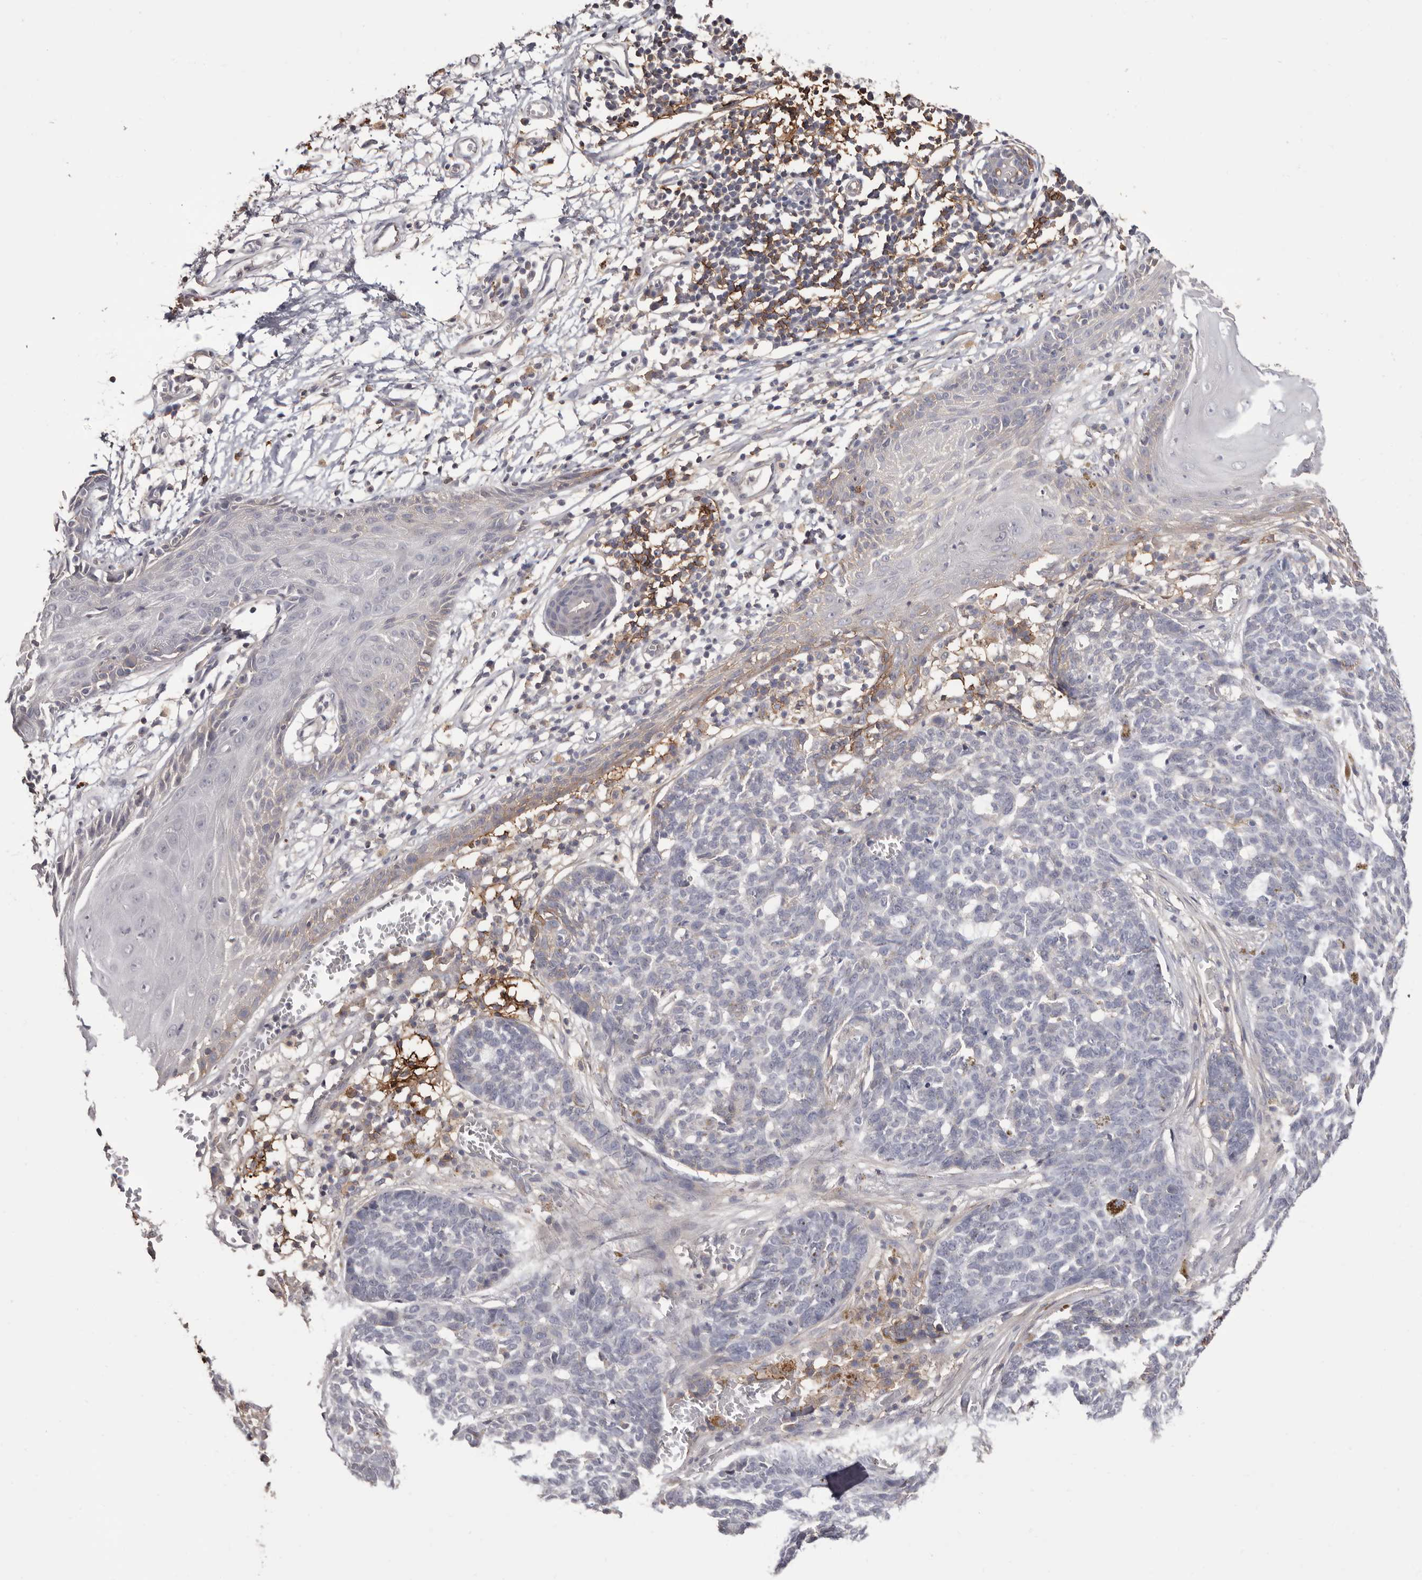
{"staining": {"intensity": "weak", "quantity": "<25%", "location": "cytoplasmic/membranous"}, "tissue": "skin cancer", "cell_type": "Tumor cells", "image_type": "cancer", "snomed": [{"axis": "morphology", "description": "Basal cell carcinoma"}, {"axis": "topography", "description": "Skin"}], "caption": "High power microscopy image of an IHC photomicrograph of skin cancer (basal cell carcinoma), revealing no significant expression in tumor cells. (DAB (3,3'-diaminobenzidine) immunohistochemistry with hematoxylin counter stain).", "gene": "MMACHC", "patient": {"sex": "male", "age": 85}}